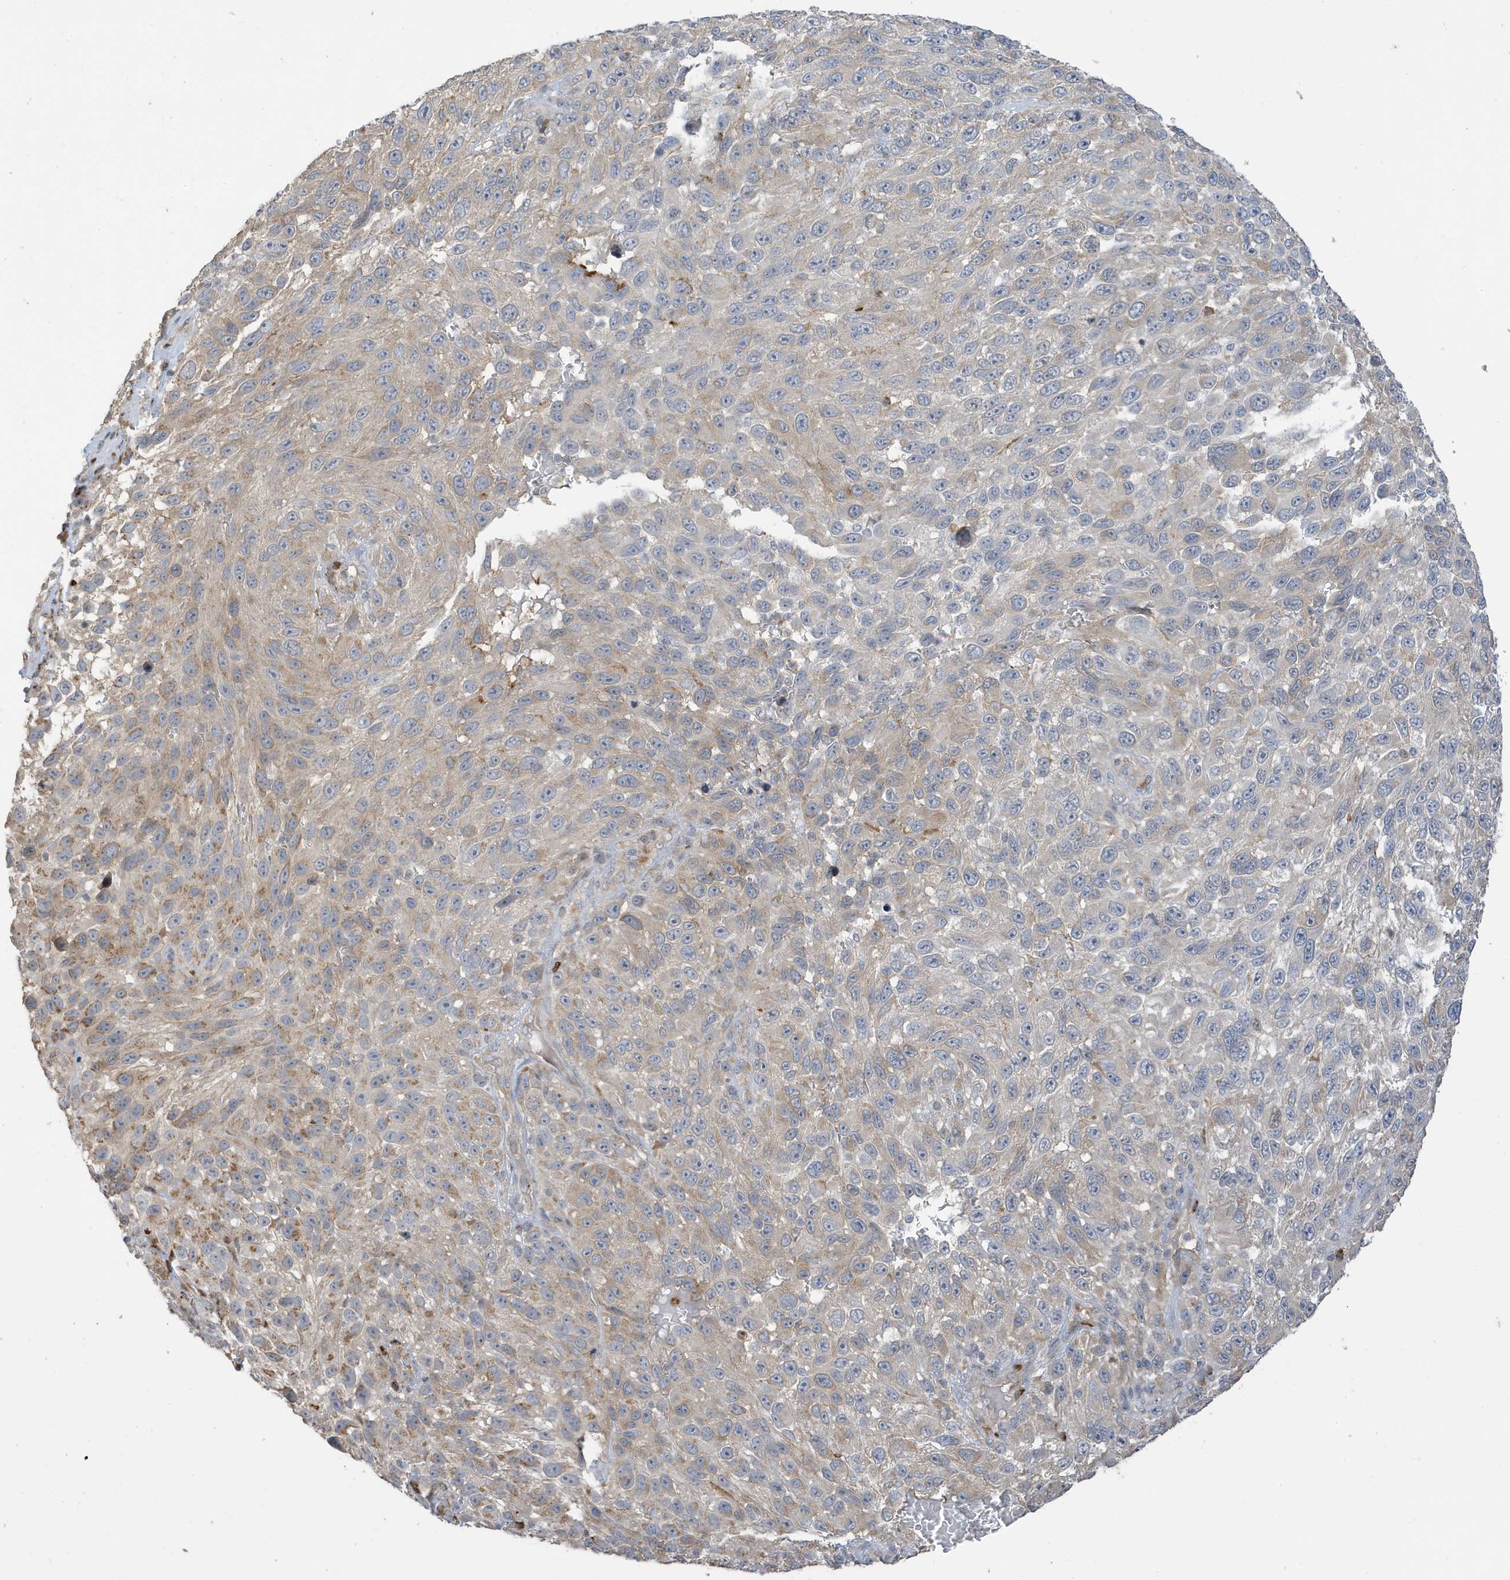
{"staining": {"intensity": "moderate", "quantity": "<25%", "location": "cytoplasmic/membranous"}, "tissue": "melanoma", "cell_type": "Tumor cells", "image_type": "cancer", "snomed": [{"axis": "morphology", "description": "Malignant melanoma, NOS"}, {"axis": "topography", "description": "Skin"}], "caption": "The image reveals a brown stain indicating the presence of a protein in the cytoplasmic/membranous of tumor cells in malignant melanoma. (DAB (3,3'-diaminobenzidine) IHC, brown staining for protein, blue staining for nuclei).", "gene": "TAB3", "patient": {"sex": "female", "age": 94}}